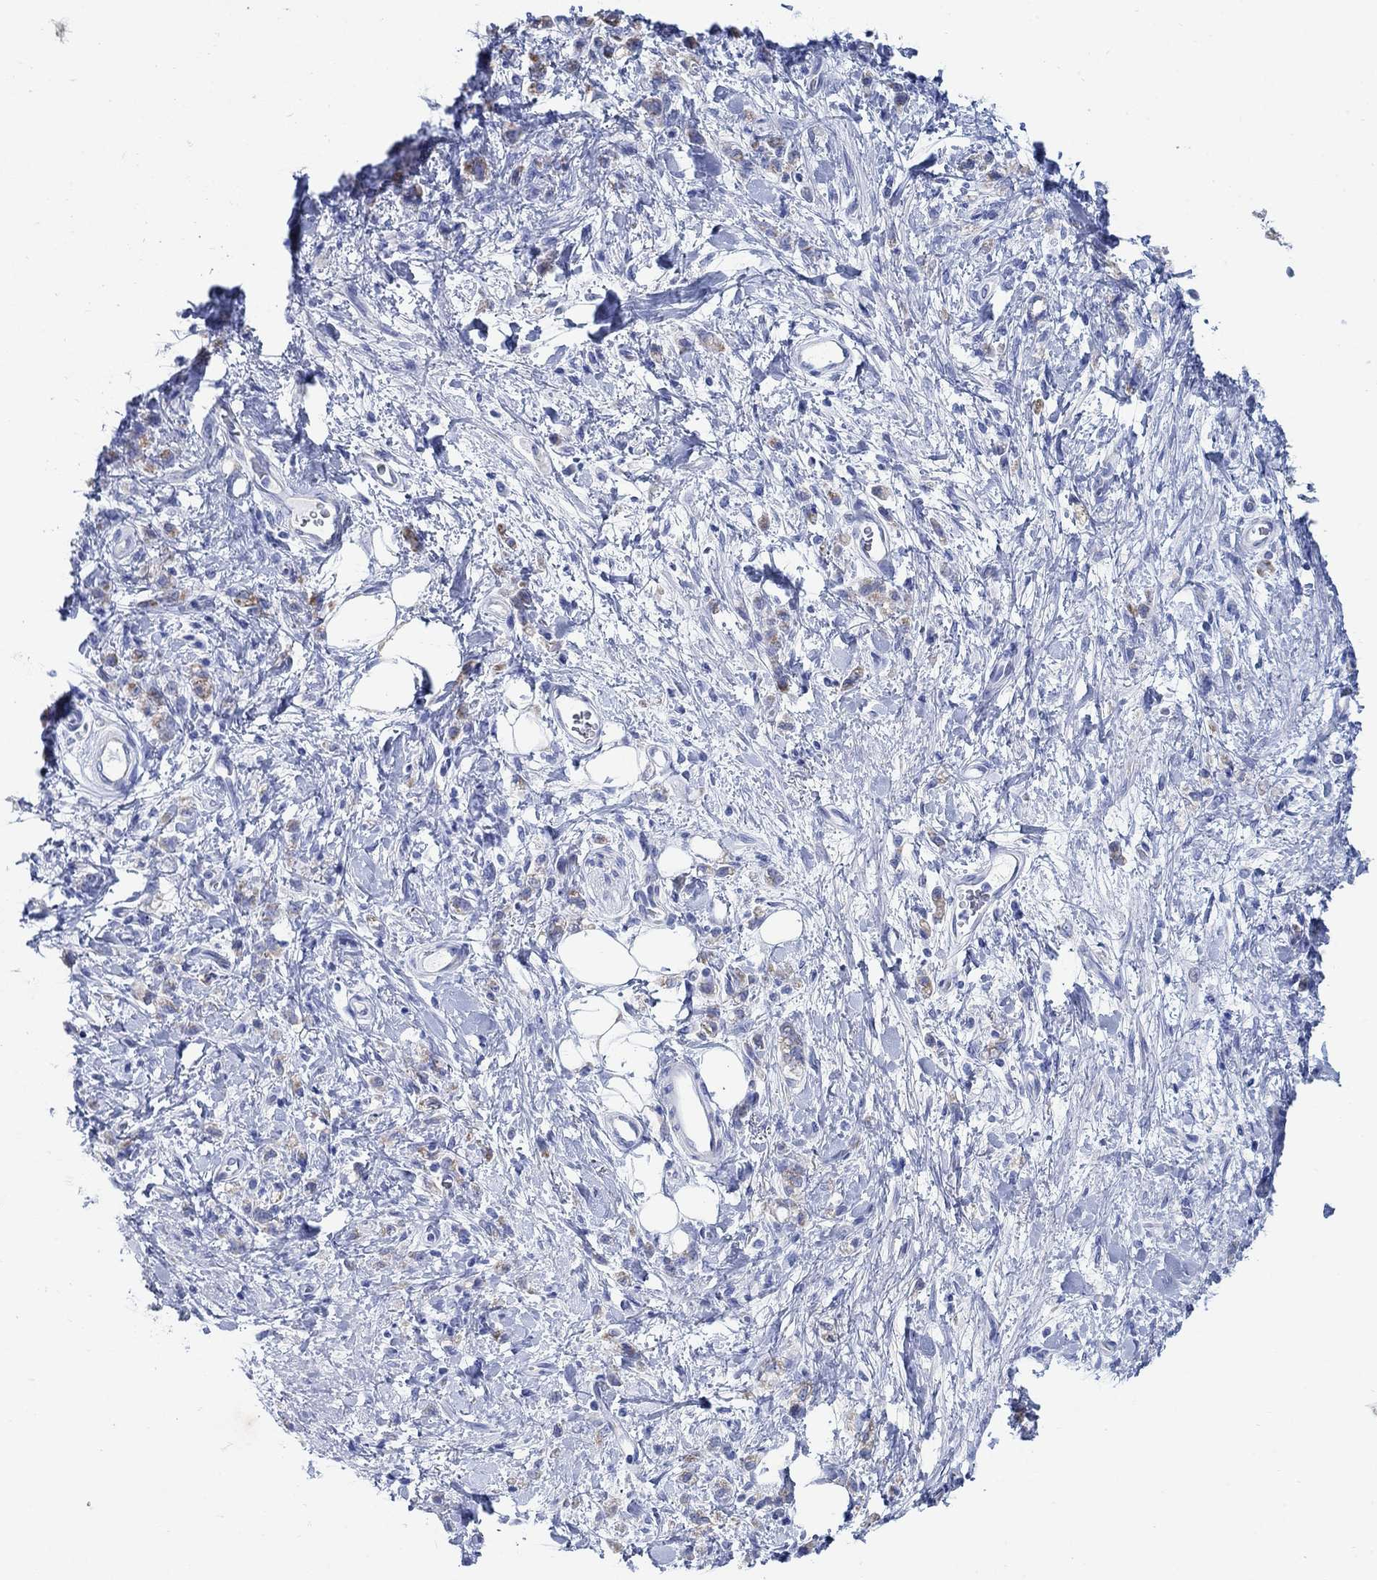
{"staining": {"intensity": "moderate", "quantity": "<25%", "location": "cytoplasmic/membranous"}, "tissue": "stomach cancer", "cell_type": "Tumor cells", "image_type": "cancer", "snomed": [{"axis": "morphology", "description": "Adenocarcinoma, NOS"}, {"axis": "topography", "description": "Stomach"}], "caption": "High-power microscopy captured an IHC micrograph of stomach cancer (adenocarcinoma), revealing moderate cytoplasmic/membranous positivity in about <25% of tumor cells.", "gene": "ZDHHC14", "patient": {"sex": "male", "age": 77}}